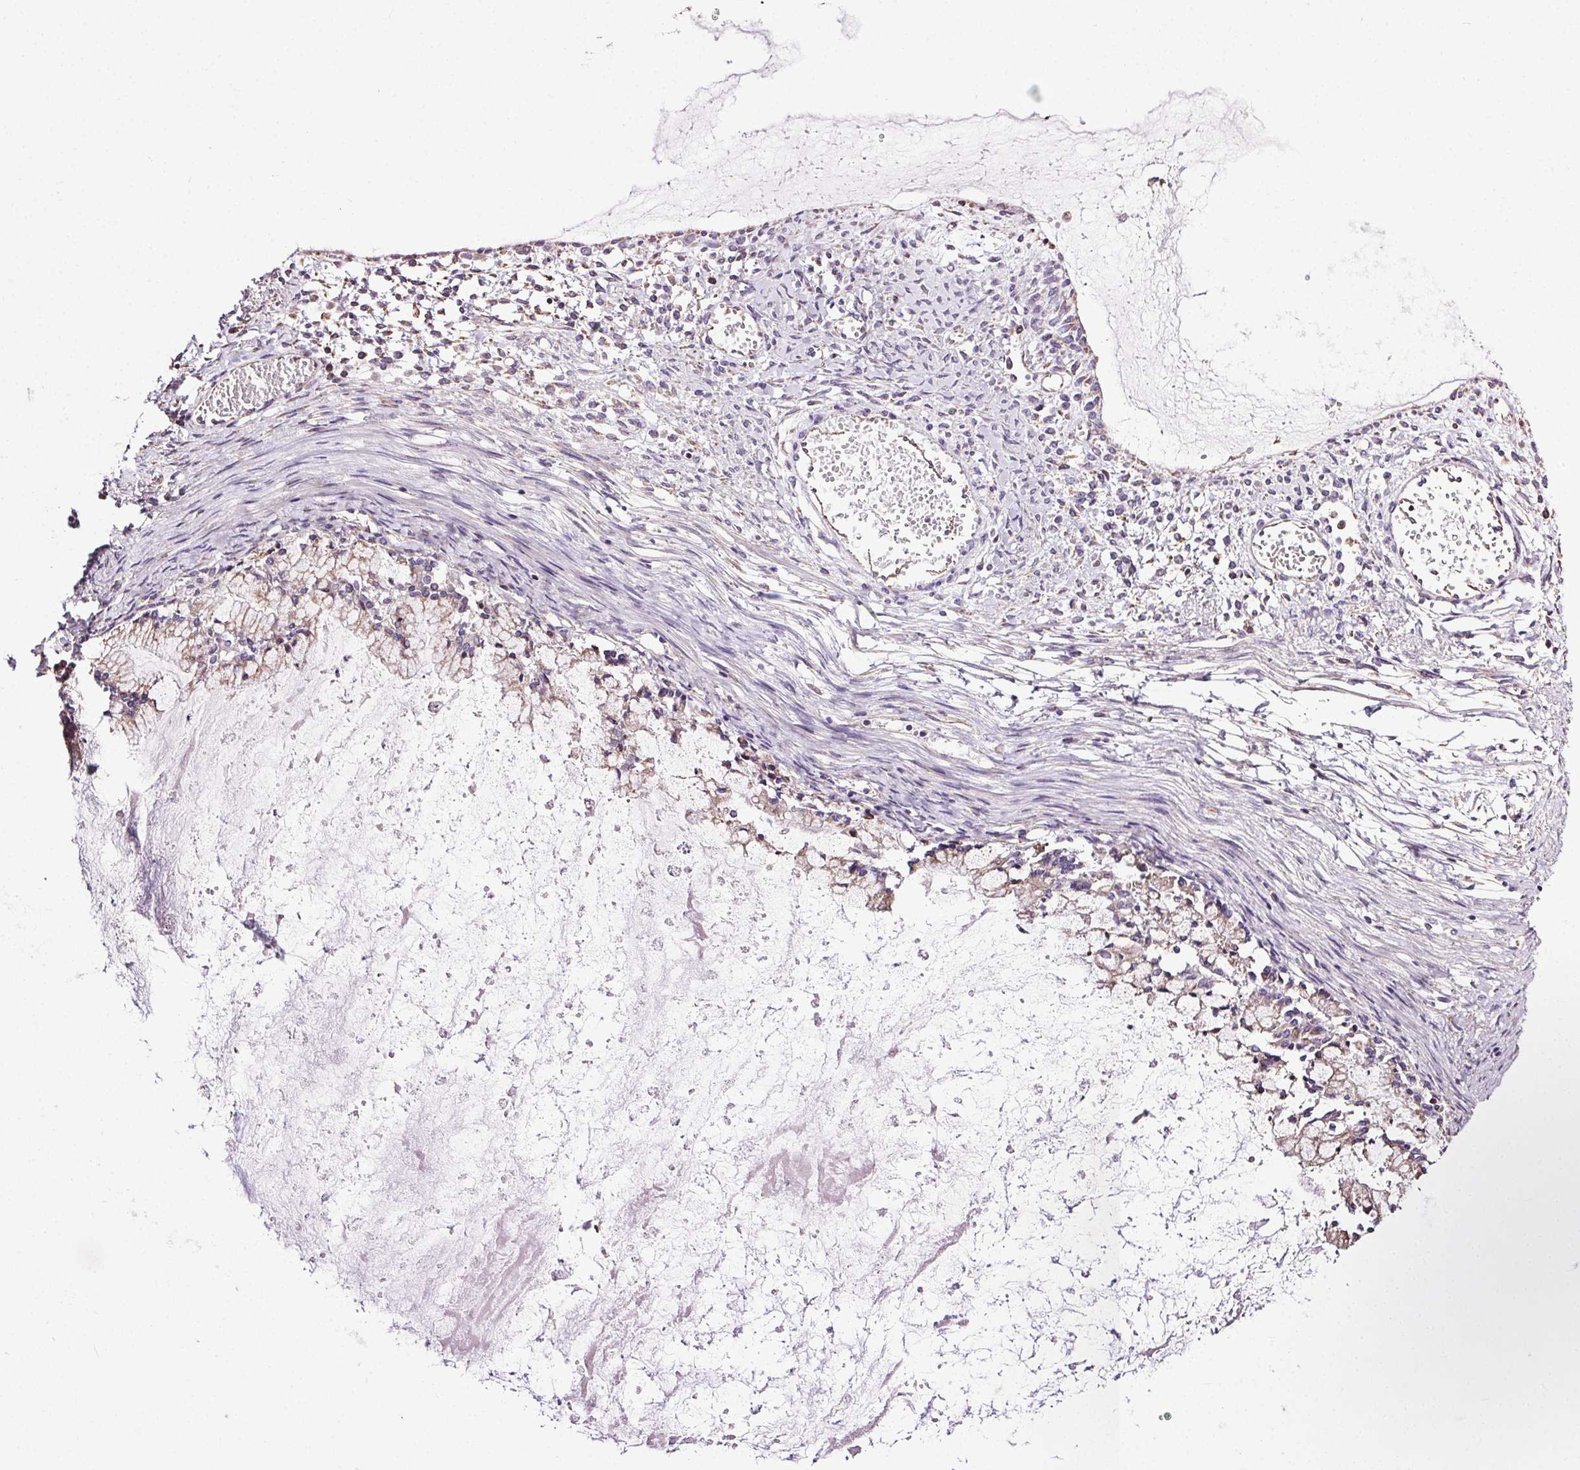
{"staining": {"intensity": "negative", "quantity": "none", "location": "none"}, "tissue": "ovarian cancer", "cell_type": "Tumor cells", "image_type": "cancer", "snomed": [{"axis": "morphology", "description": "Cystadenocarcinoma, mucinous, NOS"}, {"axis": "topography", "description": "Ovary"}], "caption": "High power microscopy photomicrograph of an immunohistochemistry histopathology image of ovarian mucinous cystadenocarcinoma, revealing no significant expression in tumor cells.", "gene": "SNX31", "patient": {"sex": "female", "age": 67}}